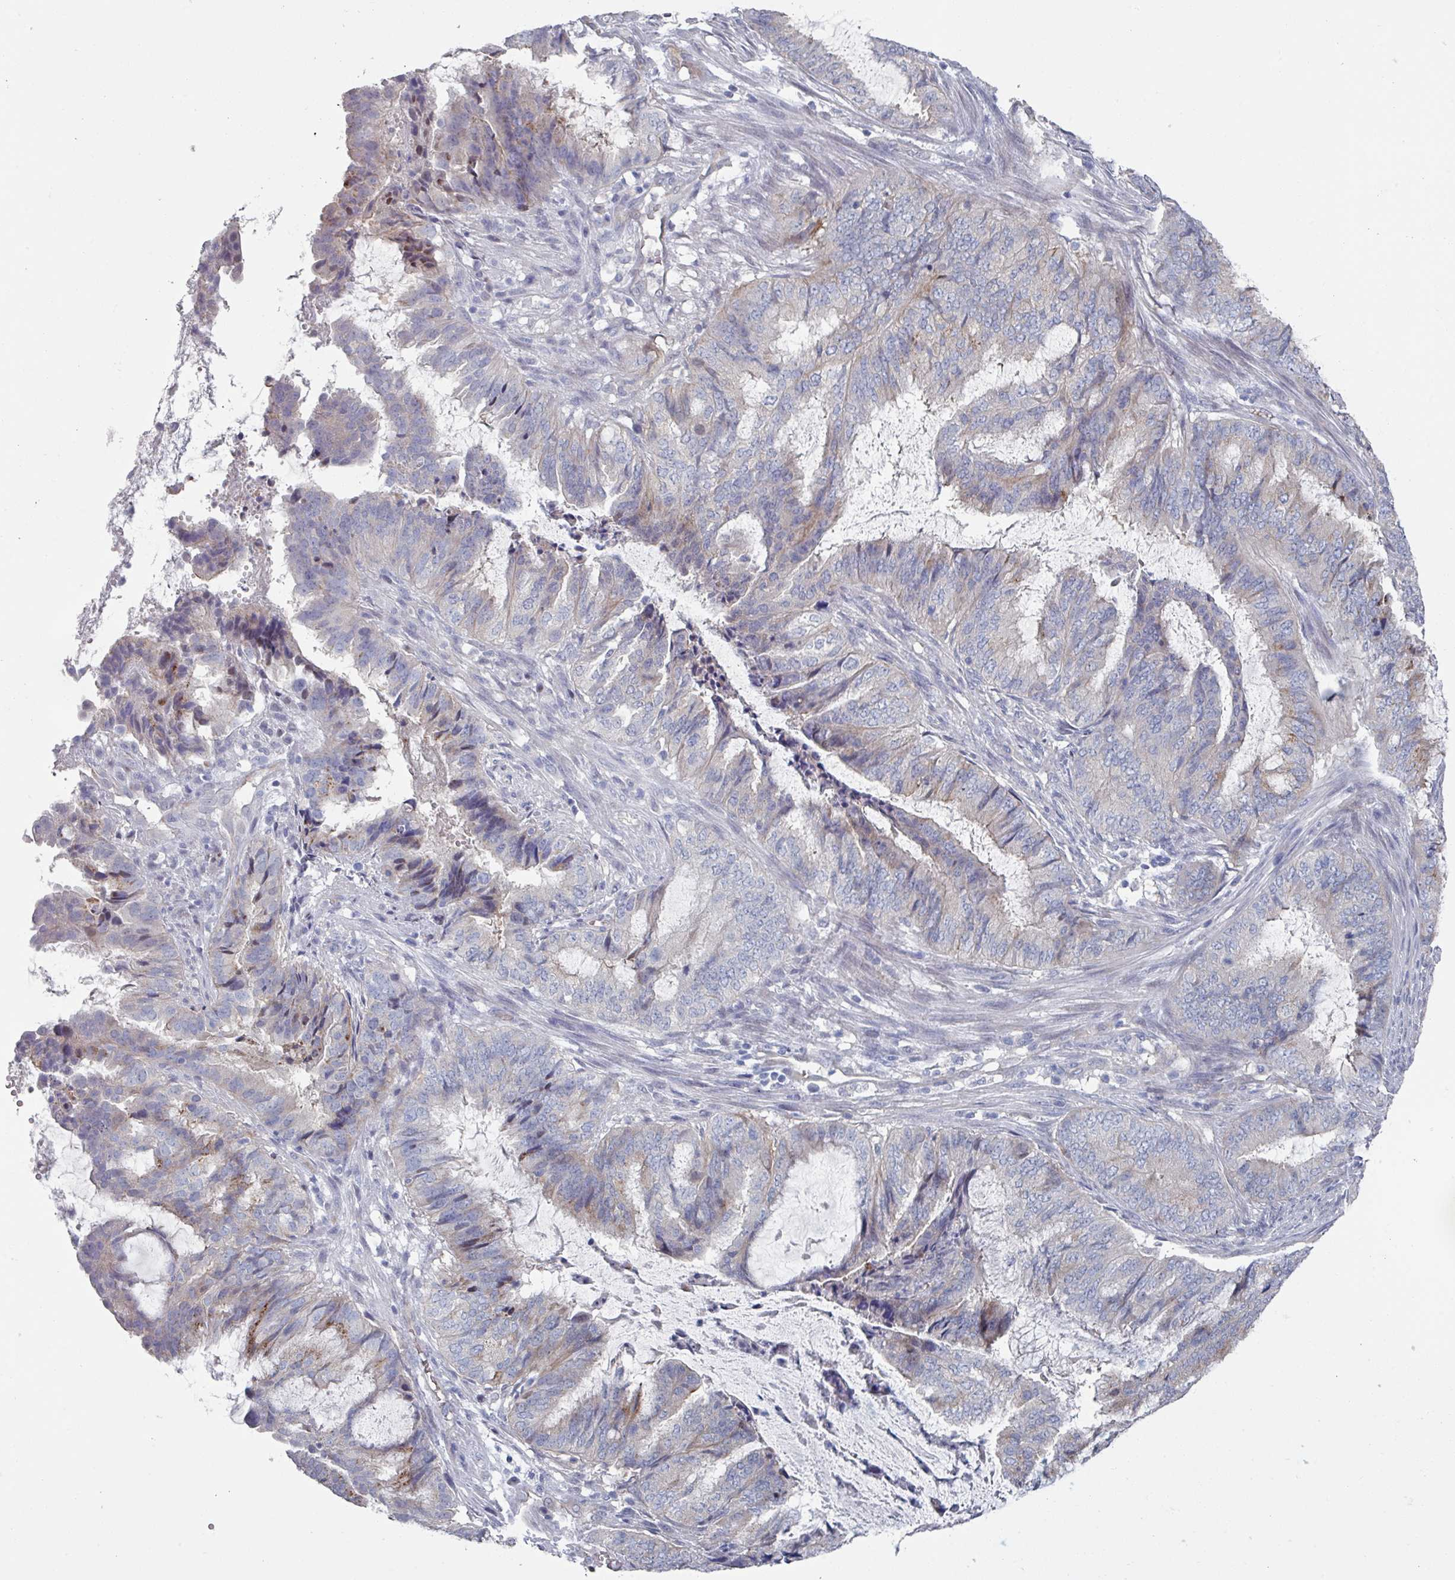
{"staining": {"intensity": "weak", "quantity": "25%-75%", "location": "cytoplasmic/membranous"}, "tissue": "endometrial cancer", "cell_type": "Tumor cells", "image_type": "cancer", "snomed": [{"axis": "morphology", "description": "Adenocarcinoma, NOS"}, {"axis": "topography", "description": "Endometrium"}], "caption": "This is an image of IHC staining of adenocarcinoma (endometrial), which shows weak positivity in the cytoplasmic/membranous of tumor cells.", "gene": "EFL1", "patient": {"sex": "female", "age": 51}}